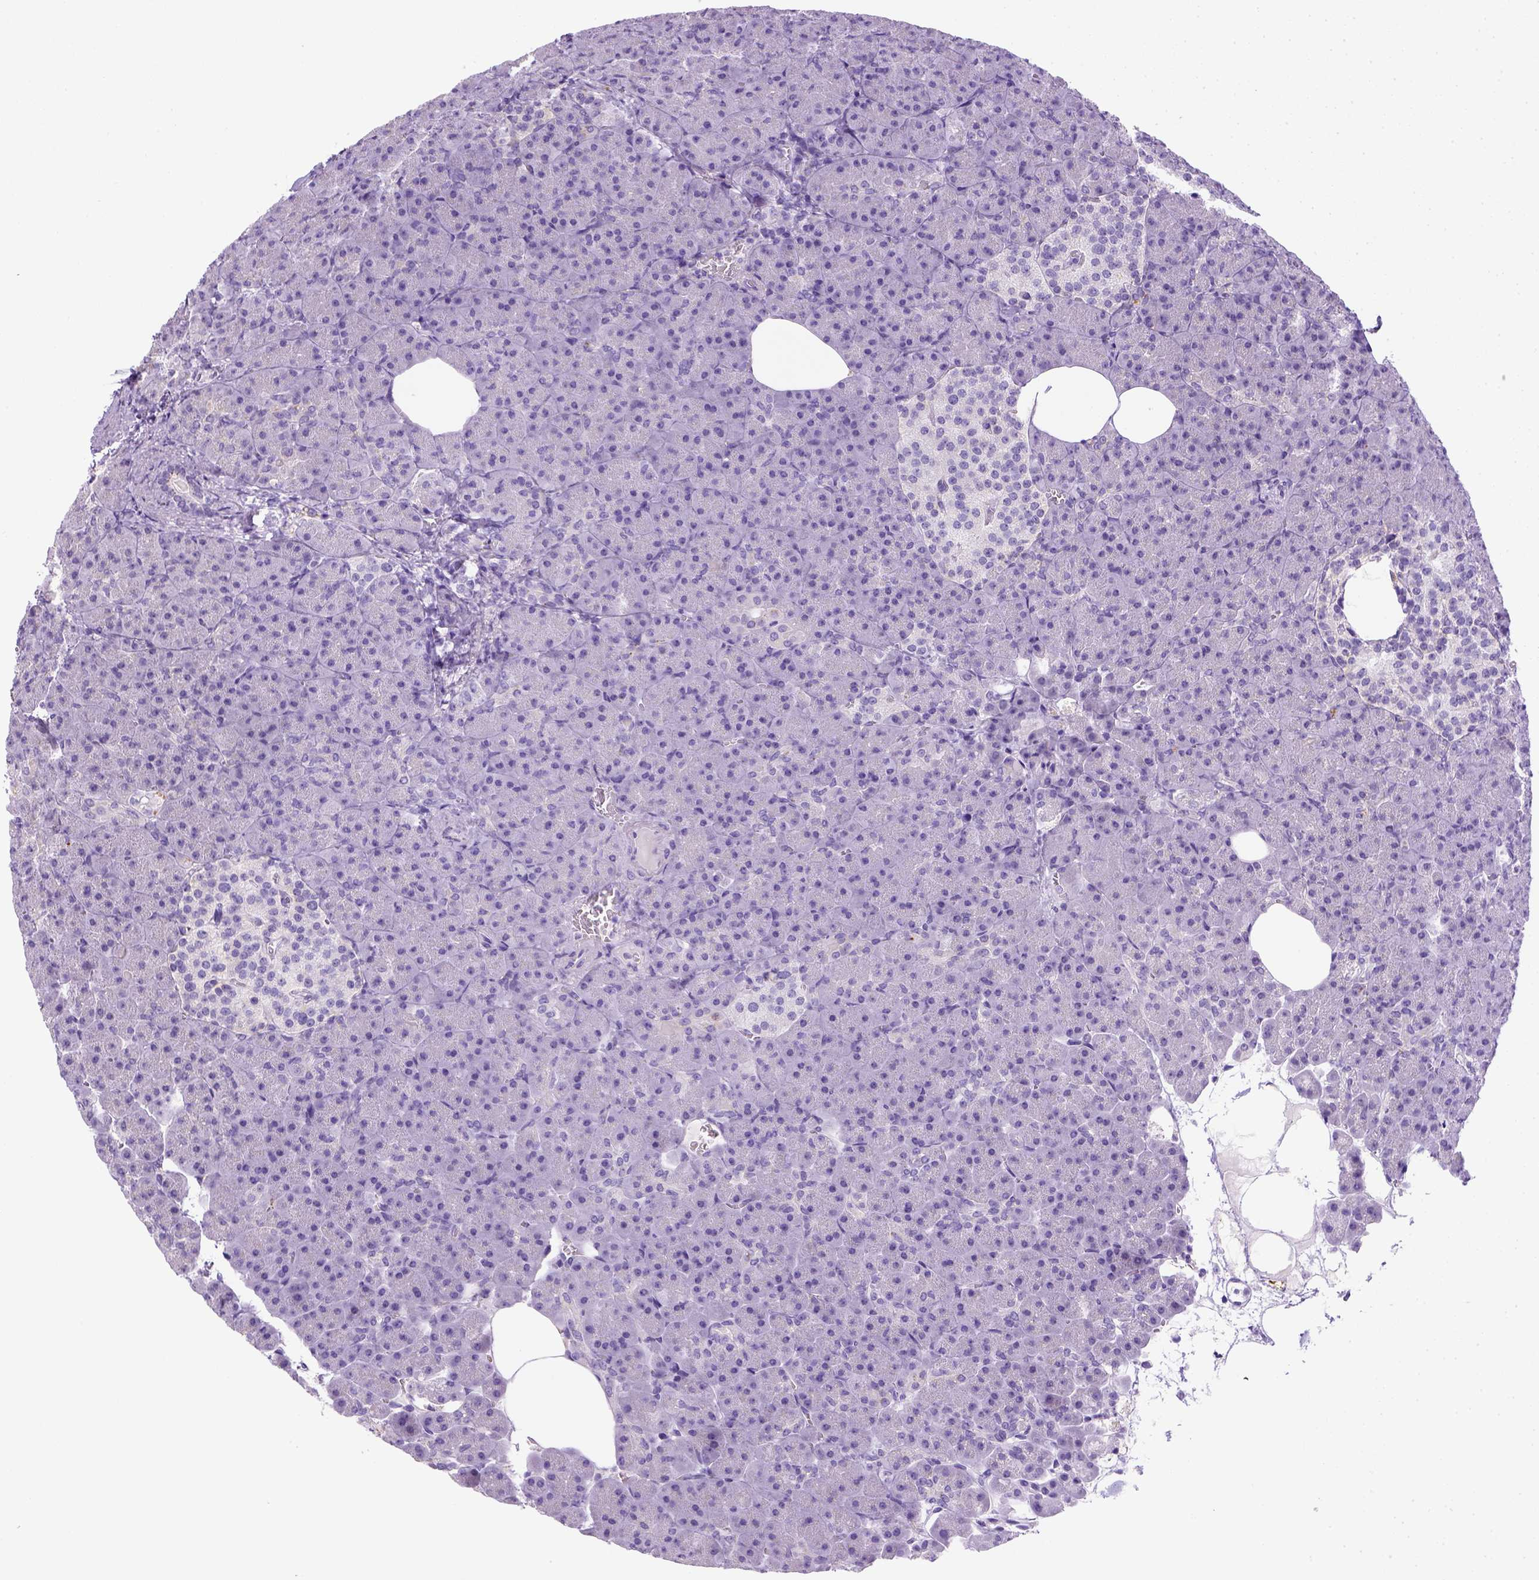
{"staining": {"intensity": "negative", "quantity": "none", "location": "none"}, "tissue": "pancreas", "cell_type": "Exocrine glandular cells", "image_type": "normal", "snomed": [{"axis": "morphology", "description": "Normal tissue, NOS"}, {"axis": "topography", "description": "Pancreas"}], "caption": "High power microscopy histopathology image of an IHC photomicrograph of normal pancreas, revealing no significant staining in exocrine glandular cells. (Brightfield microscopy of DAB IHC at high magnification).", "gene": "KRT71", "patient": {"sex": "female", "age": 74}}